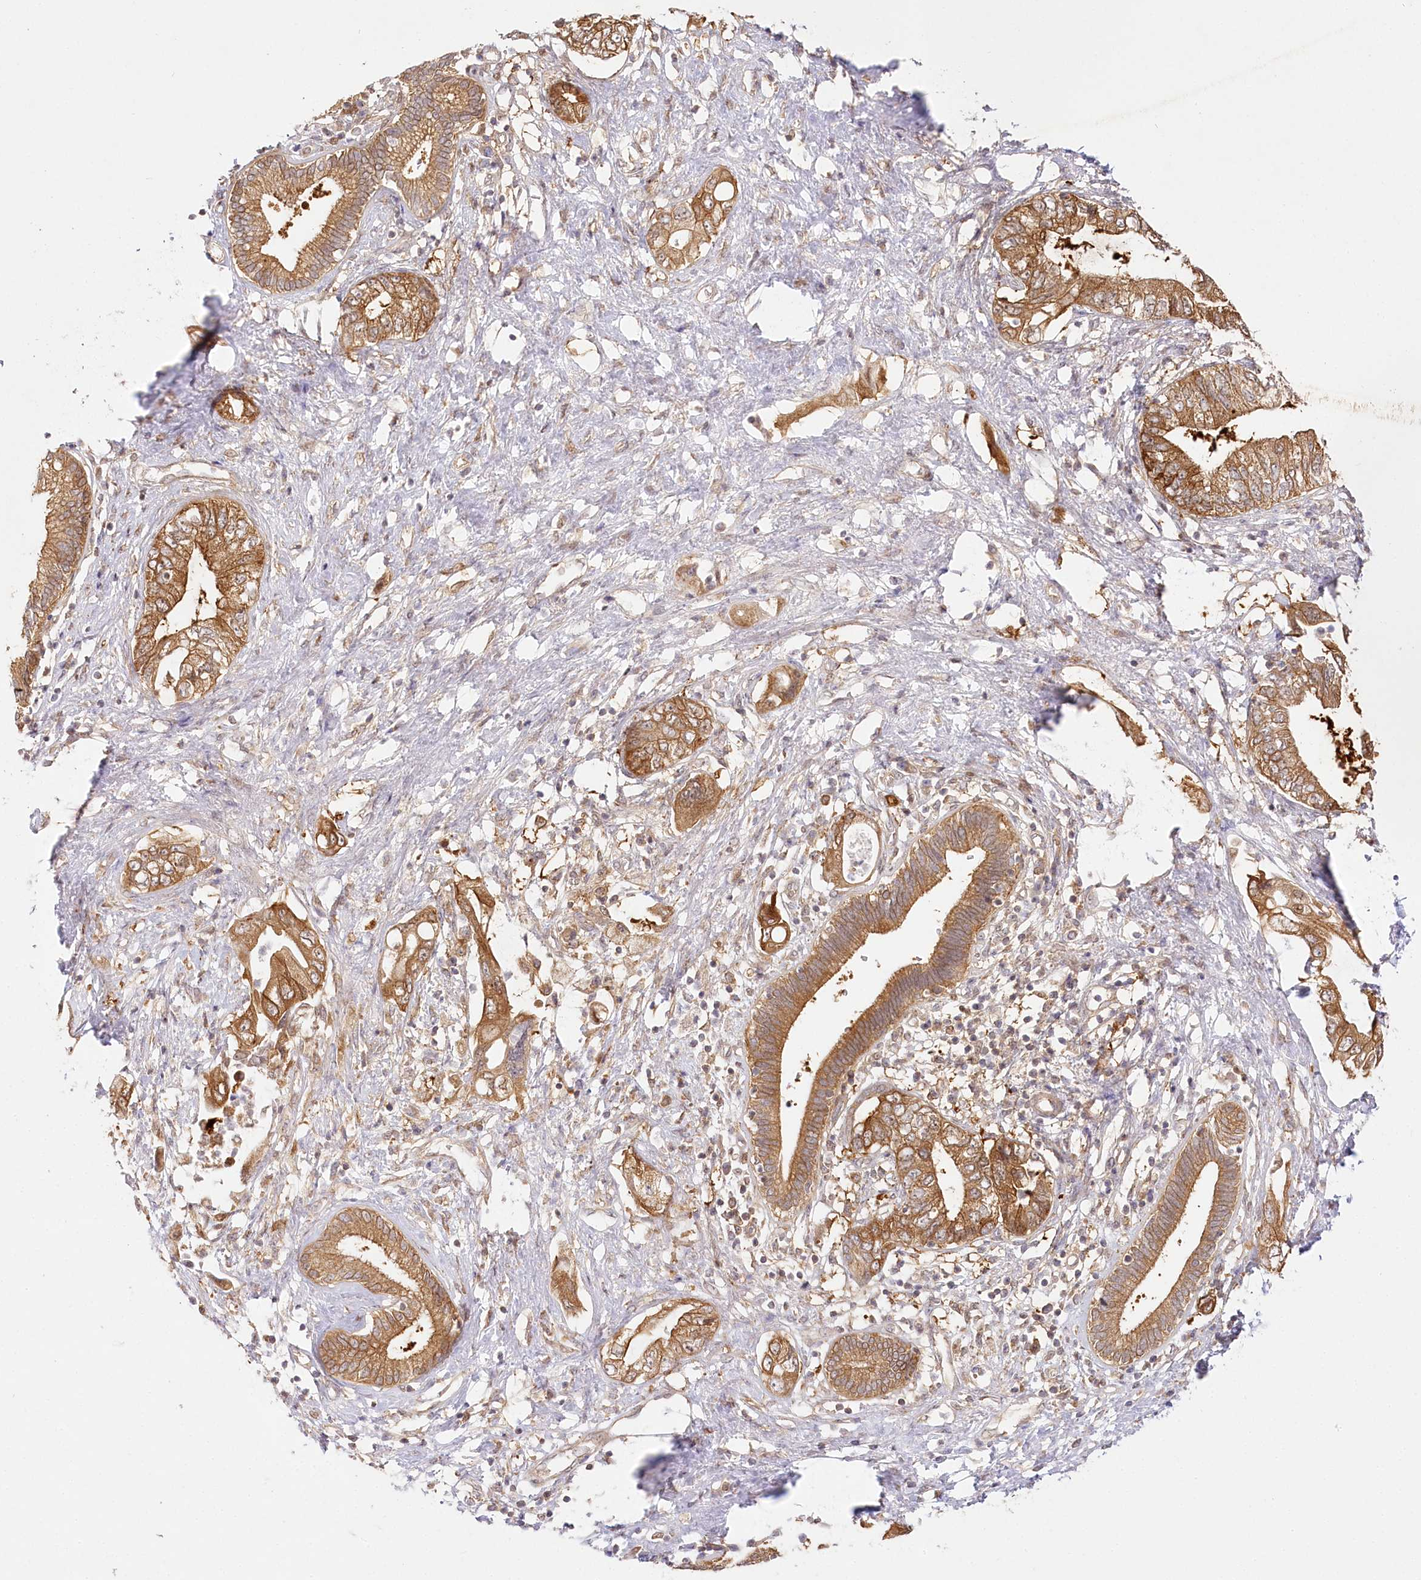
{"staining": {"intensity": "moderate", "quantity": ">75%", "location": "cytoplasmic/membranous"}, "tissue": "pancreatic cancer", "cell_type": "Tumor cells", "image_type": "cancer", "snomed": [{"axis": "morphology", "description": "Adenocarcinoma, NOS"}, {"axis": "topography", "description": "Pancreas"}], "caption": "Immunohistochemistry (DAB) staining of pancreatic adenocarcinoma demonstrates moderate cytoplasmic/membranous protein staining in about >75% of tumor cells.", "gene": "INPP4B", "patient": {"sex": "female", "age": 73}}